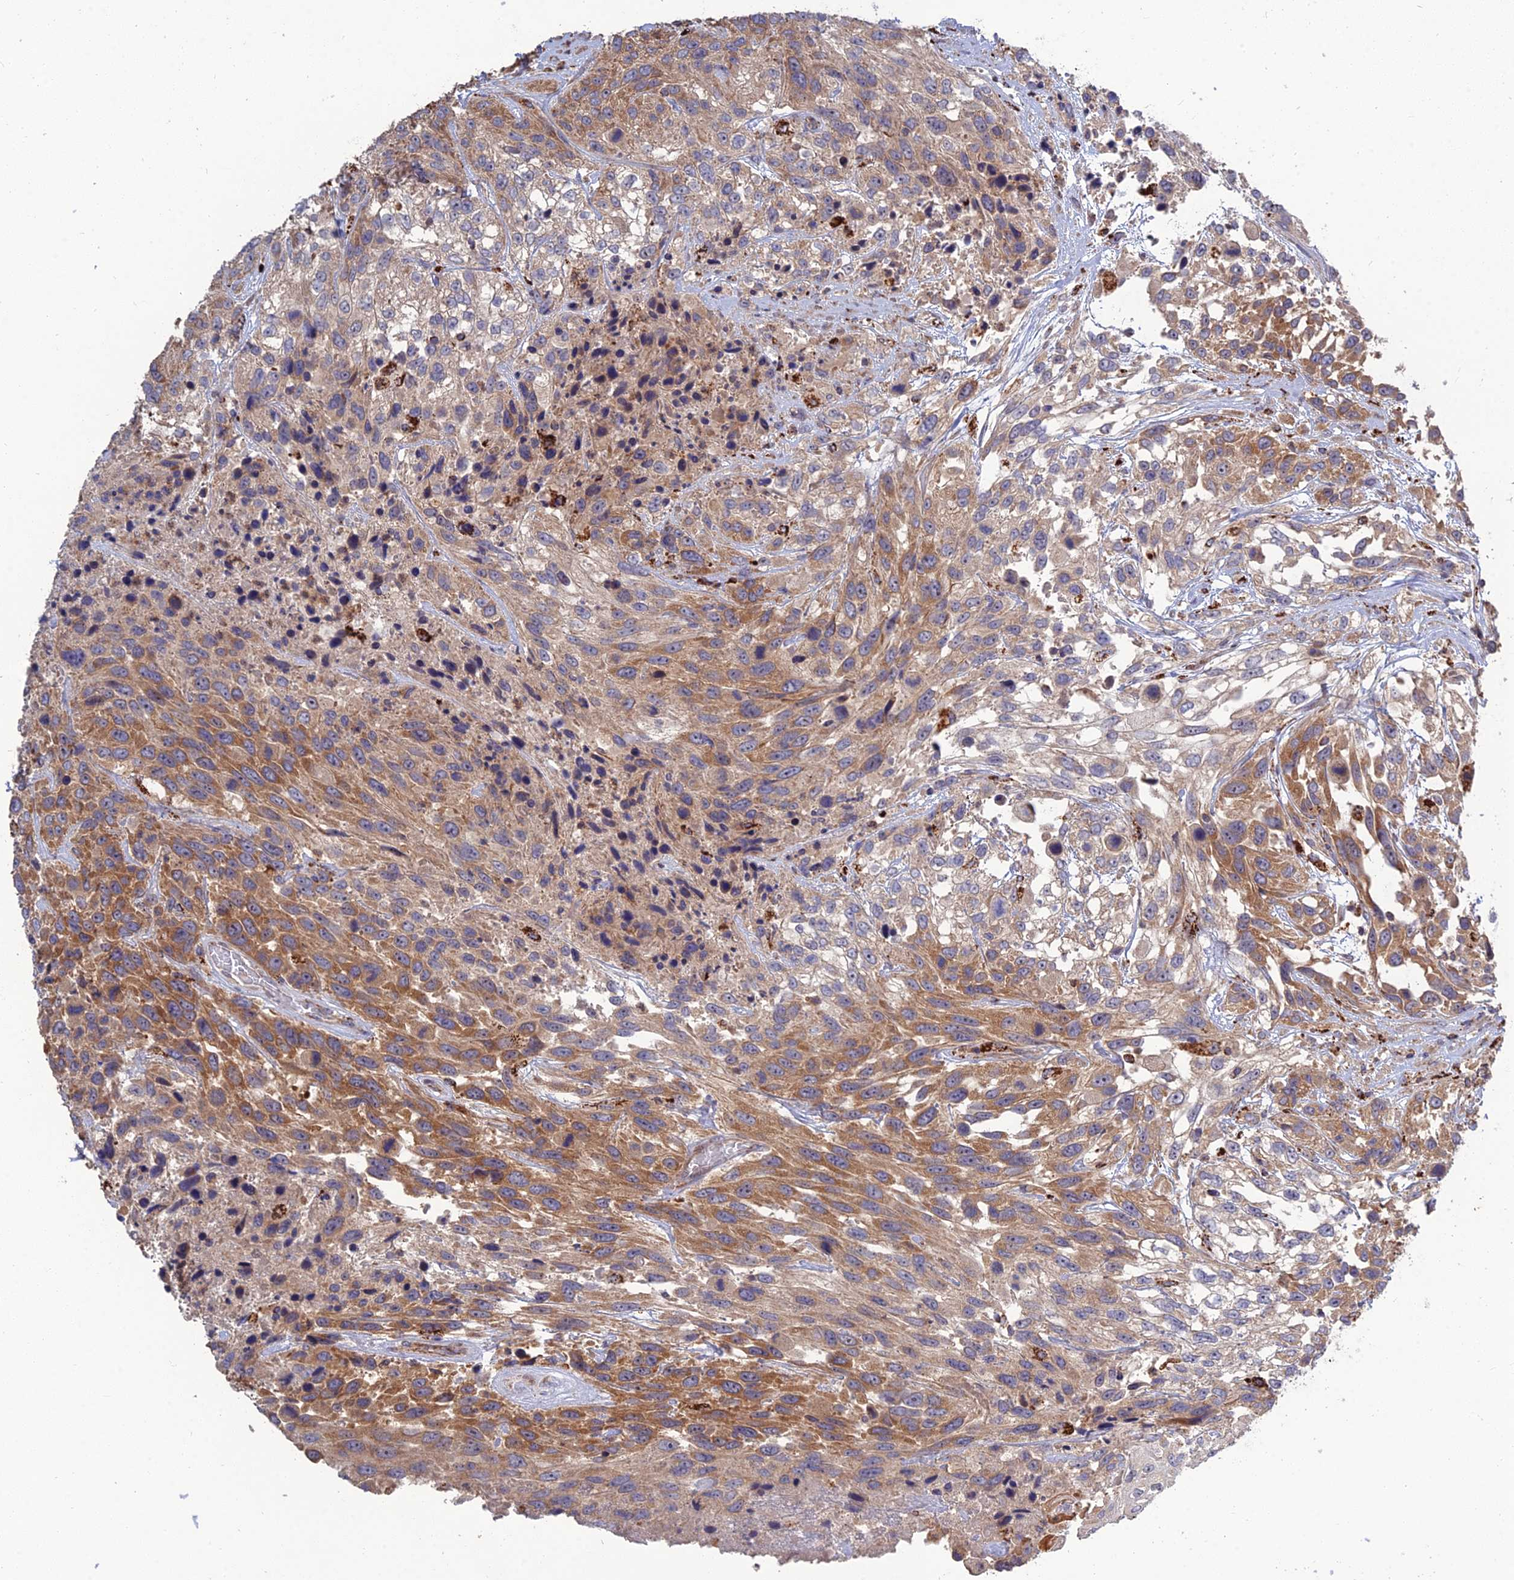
{"staining": {"intensity": "moderate", "quantity": ">75%", "location": "cytoplasmic/membranous"}, "tissue": "urothelial cancer", "cell_type": "Tumor cells", "image_type": "cancer", "snomed": [{"axis": "morphology", "description": "Urothelial carcinoma, High grade"}, {"axis": "topography", "description": "Urinary bladder"}], "caption": "Protein staining demonstrates moderate cytoplasmic/membranous staining in about >75% of tumor cells in urothelial carcinoma (high-grade).", "gene": "RIC8B", "patient": {"sex": "female", "age": 70}}